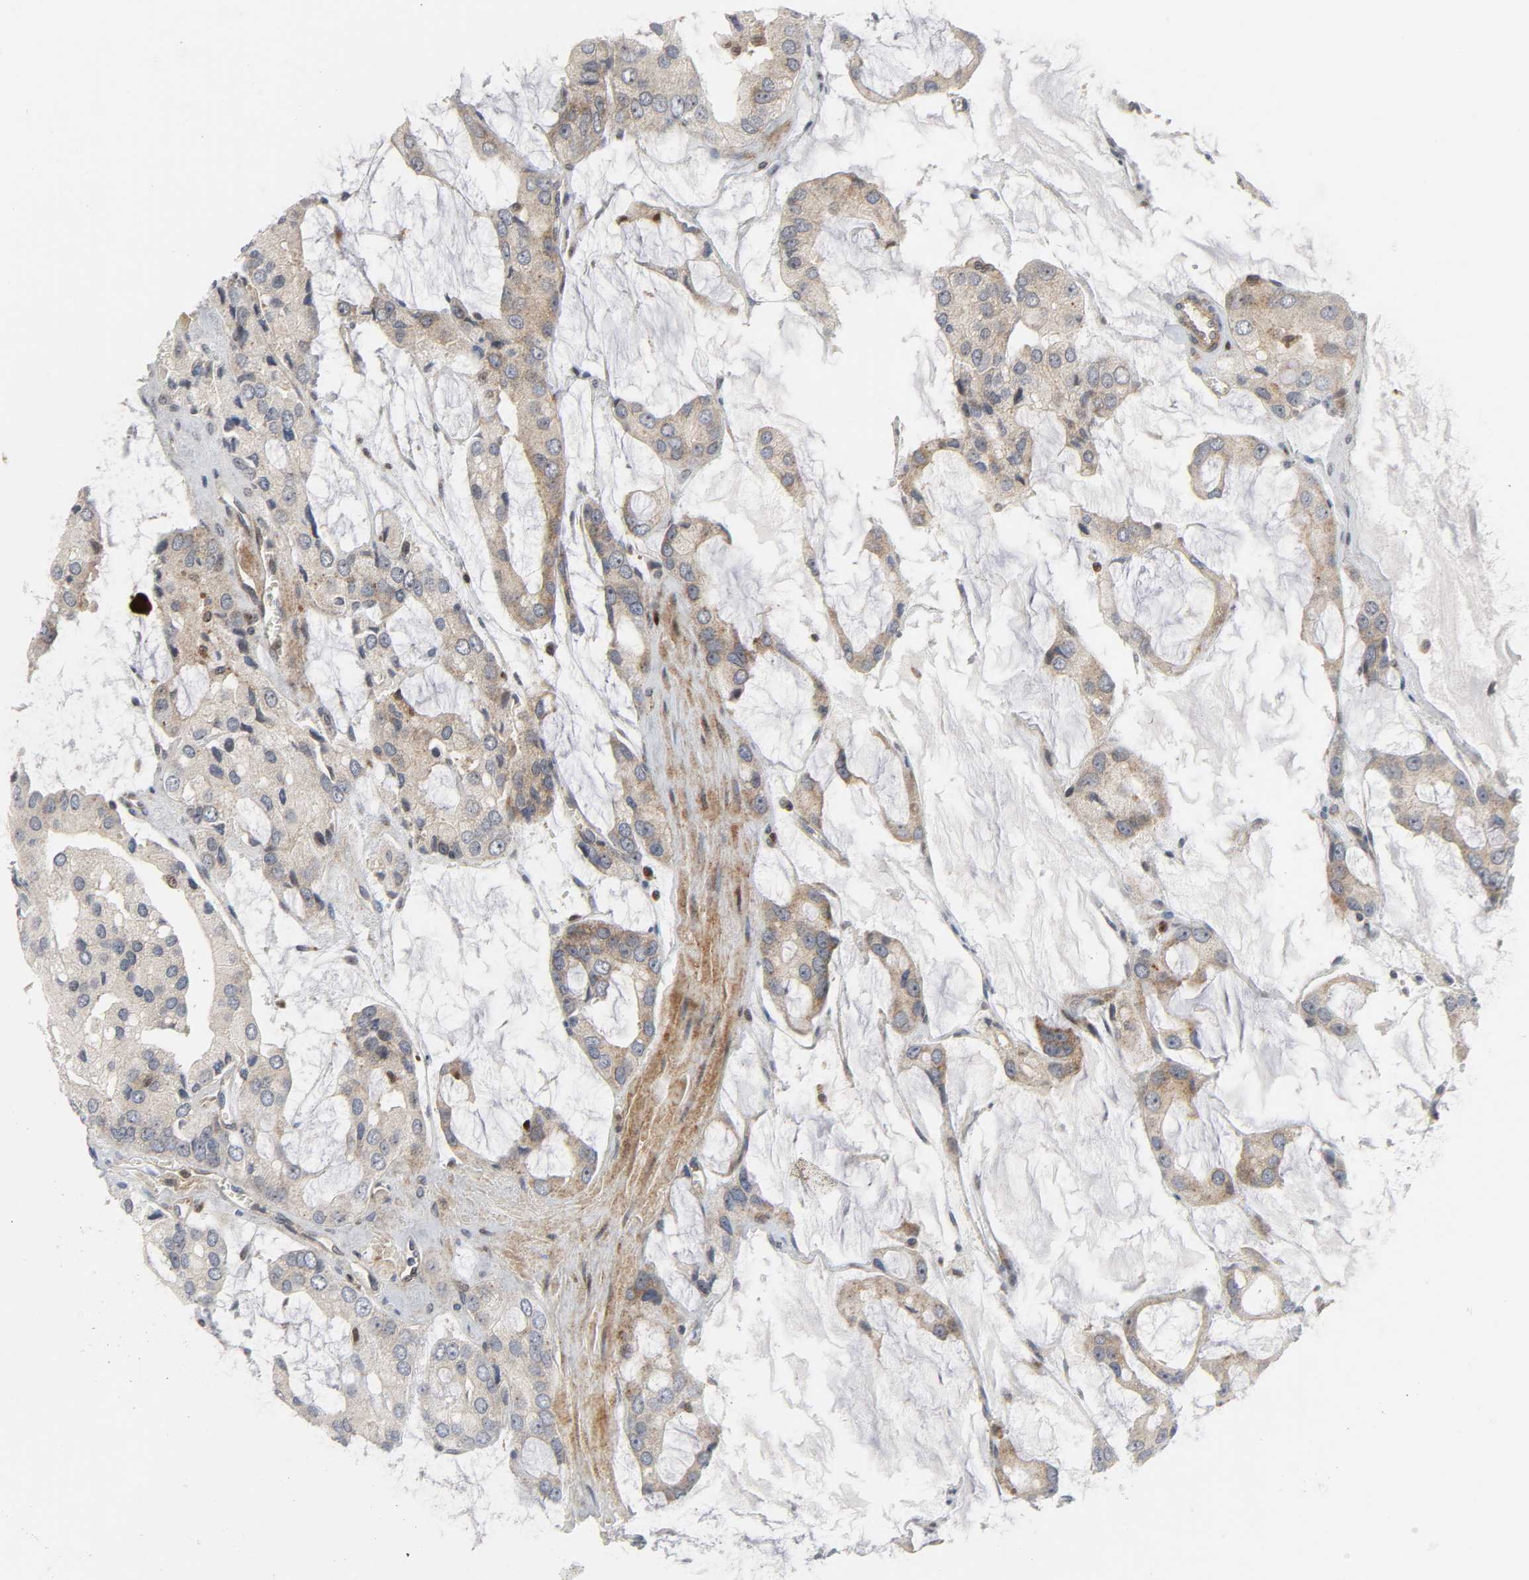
{"staining": {"intensity": "moderate", "quantity": ">75%", "location": "cytoplasmic/membranous"}, "tissue": "prostate cancer", "cell_type": "Tumor cells", "image_type": "cancer", "snomed": [{"axis": "morphology", "description": "Adenocarcinoma, High grade"}, {"axis": "topography", "description": "Prostate"}], "caption": "IHC (DAB) staining of prostate cancer (high-grade adenocarcinoma) exhibits moderate cytoplasmic/membranous protein staining in about >75% of tumor cells.", "gene": "CHUK", "patient": {"sex": "male", "age": 67}}